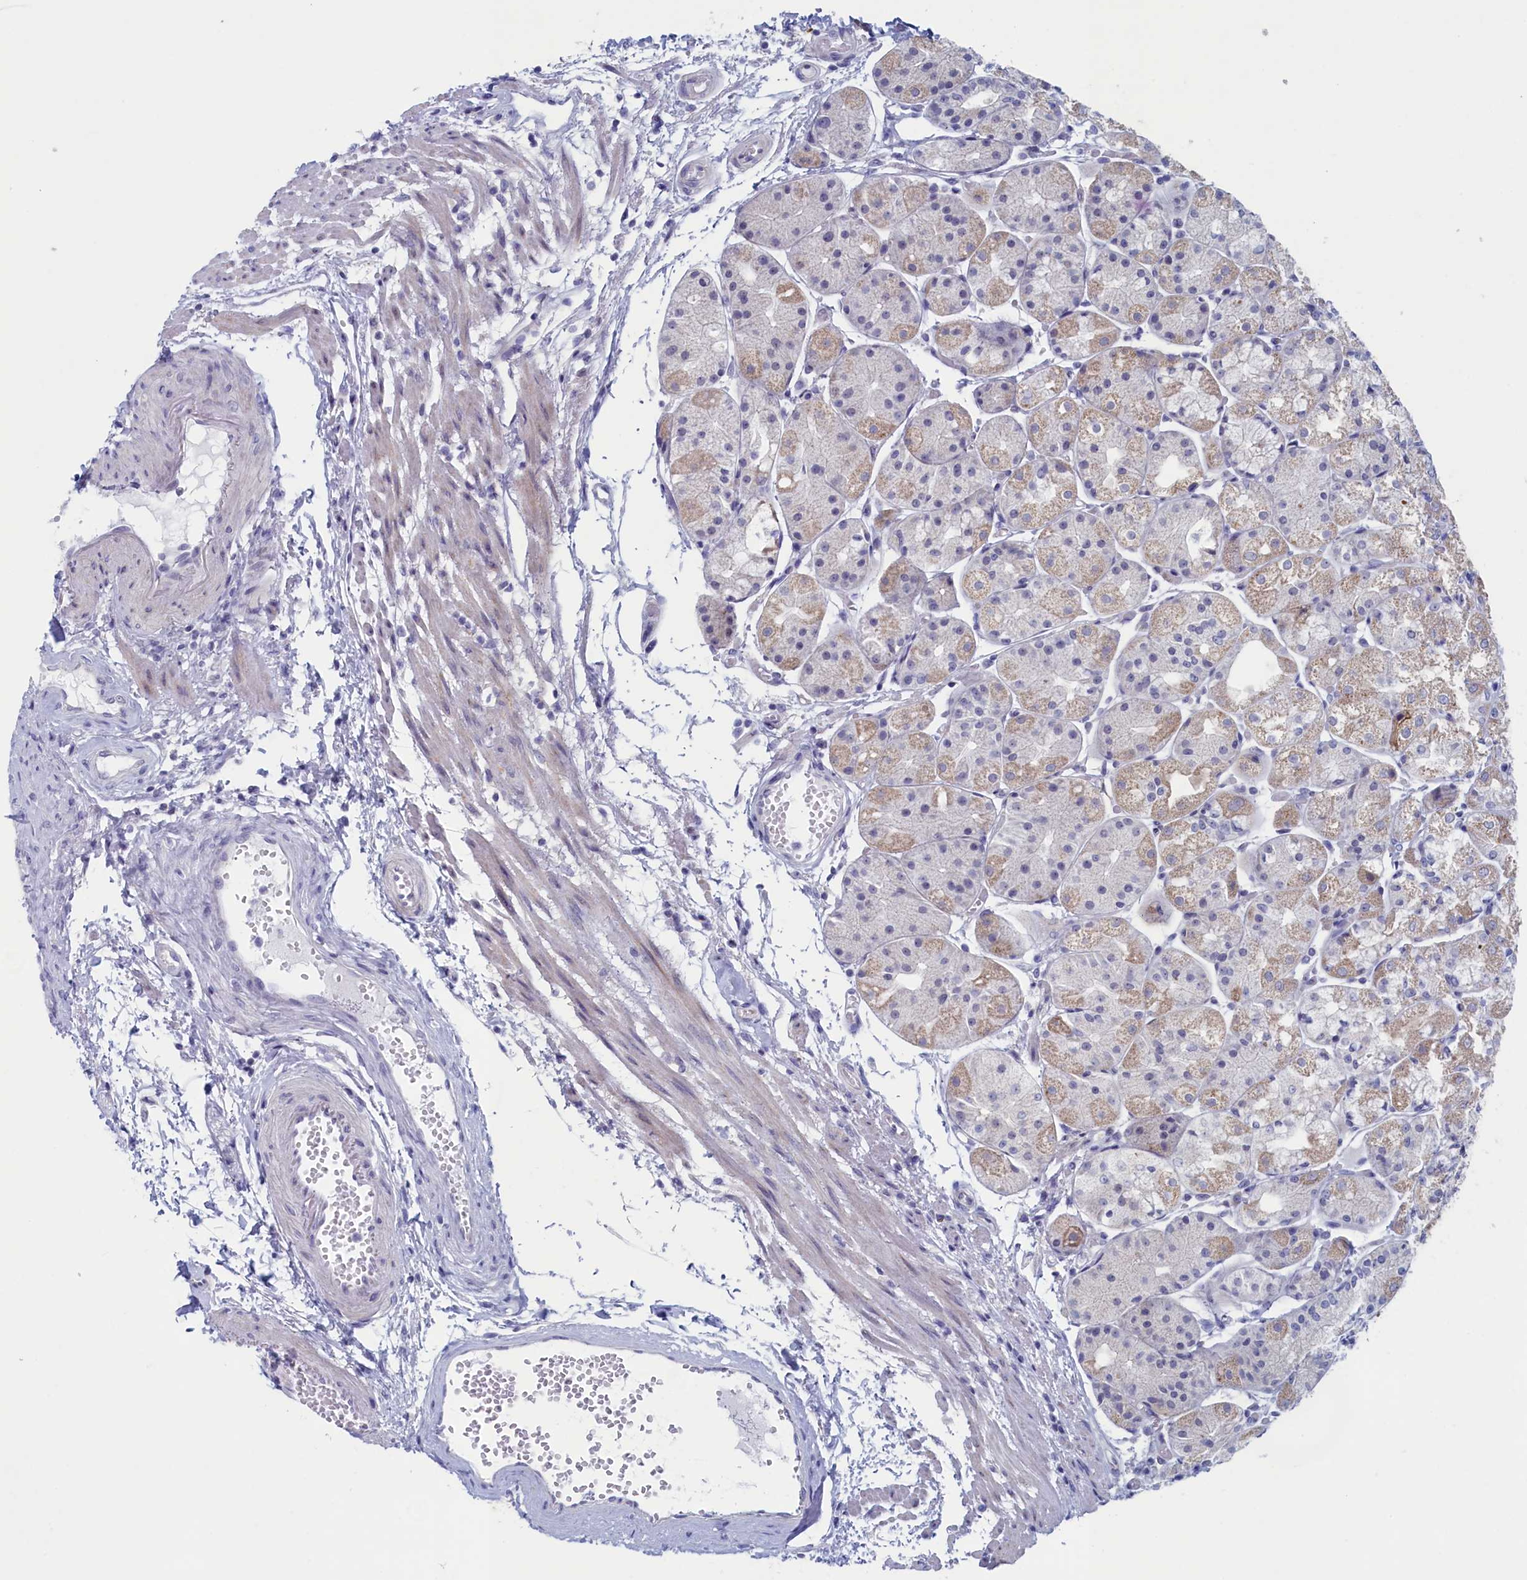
{"staining": {"intensity": "weak", "quantity": "<25%", "location": "cytoplasmic/membranous"}, "tissue": "stomach", "cell_type": "Glandular cells", "image_type": "normal", "snomed": [{"axis": "morphology", "description": "Normal tissue, NOS"}, {"axis": "topography", "description": "Stomach, upper"}], "caption": "Glandular cells show no significant protein expression in unremarkable stomach. (Brightfield microscopy of DAB (3,3'-diaminobenzidine) immunohistochemistry at high magnification).", "gene": "WDR76", "patient": {"sex": "male", "age": 72}}